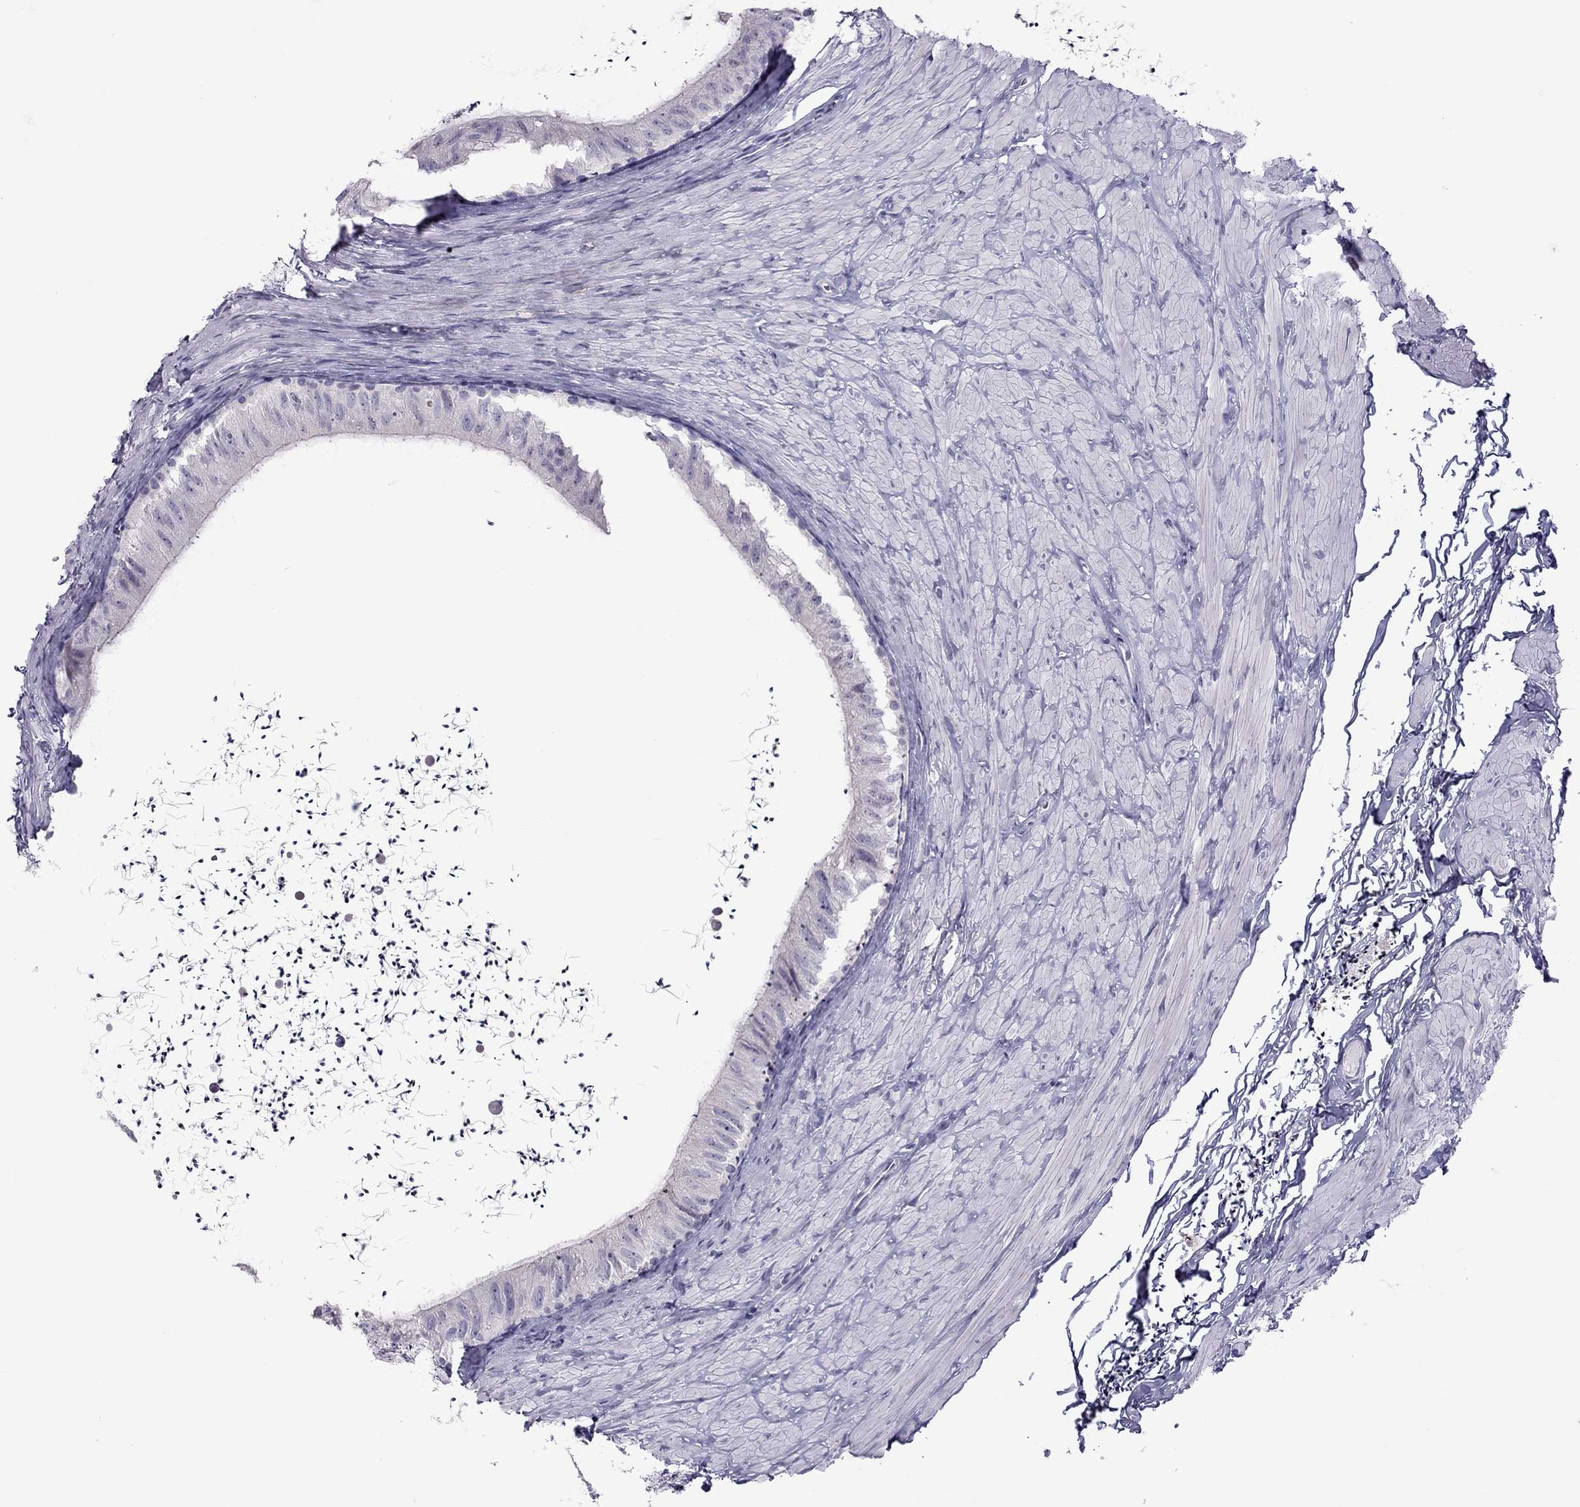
{"staining": {"intensity": "negative", "quantity": "none", "location": "none"}, "tissue": "epididymis", "cell_type": "Glandular cells", "image_type": "normal", "snomed": [{"axis": "morphology", "description": "Normal tissue, NOS"}, {"axis": "topography", "description": "Epididymis"}], "caption": "The immunohistochemistry (IHC) micrograph has no significant positivity in glandular cells of epididymis. (DAB (3,3'-diaminobenzidine) IHC with hematoxylin counter stain).", "gene": "TEX14", "patient": {"sex": "male", "age": 32}}